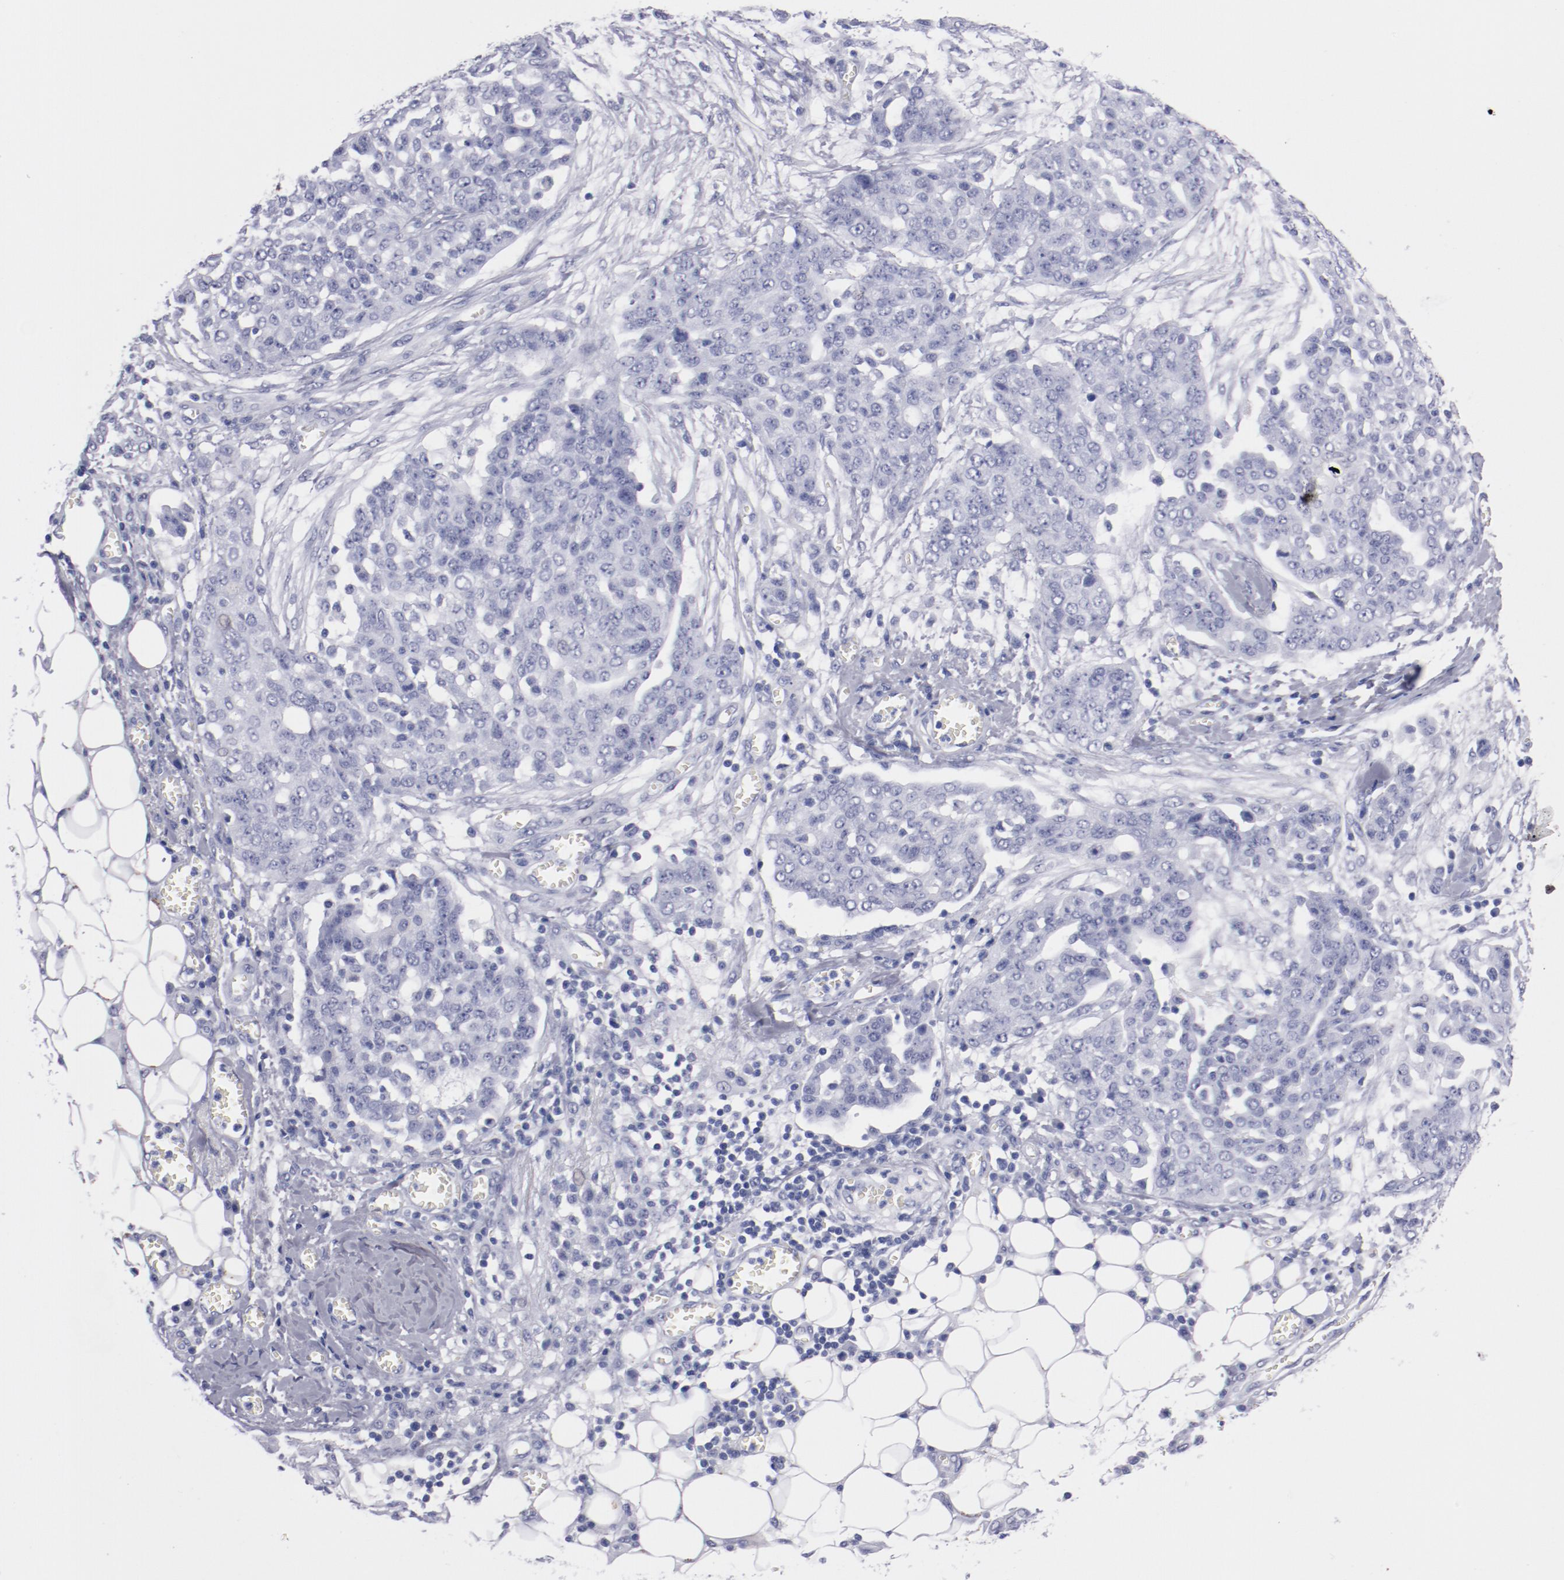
{"staining": {"intensity": "negative", "quantity": "none", "location": "none"}, "tissue": "ovarian cancer", "cell_type": "Tumor cells", "image_type": "cancer", "snomed": [{"axis": "morphology", "description": "Cystadenocarcinoma, serous, NOS"}, {"axis": "topography", "description": "Soft tissue"}, {"axis": "topography", "description": "Ovary"}], "caption": "Tumor cells are negative for protein expression in human serous cystadenocarcinoma (ovarian). (Brightfield microscopy of DAB immunohistochemistry (IHC) at high magnification).", "gene": "HNF1B", "patient": {"sex": "female", "age": 57}}